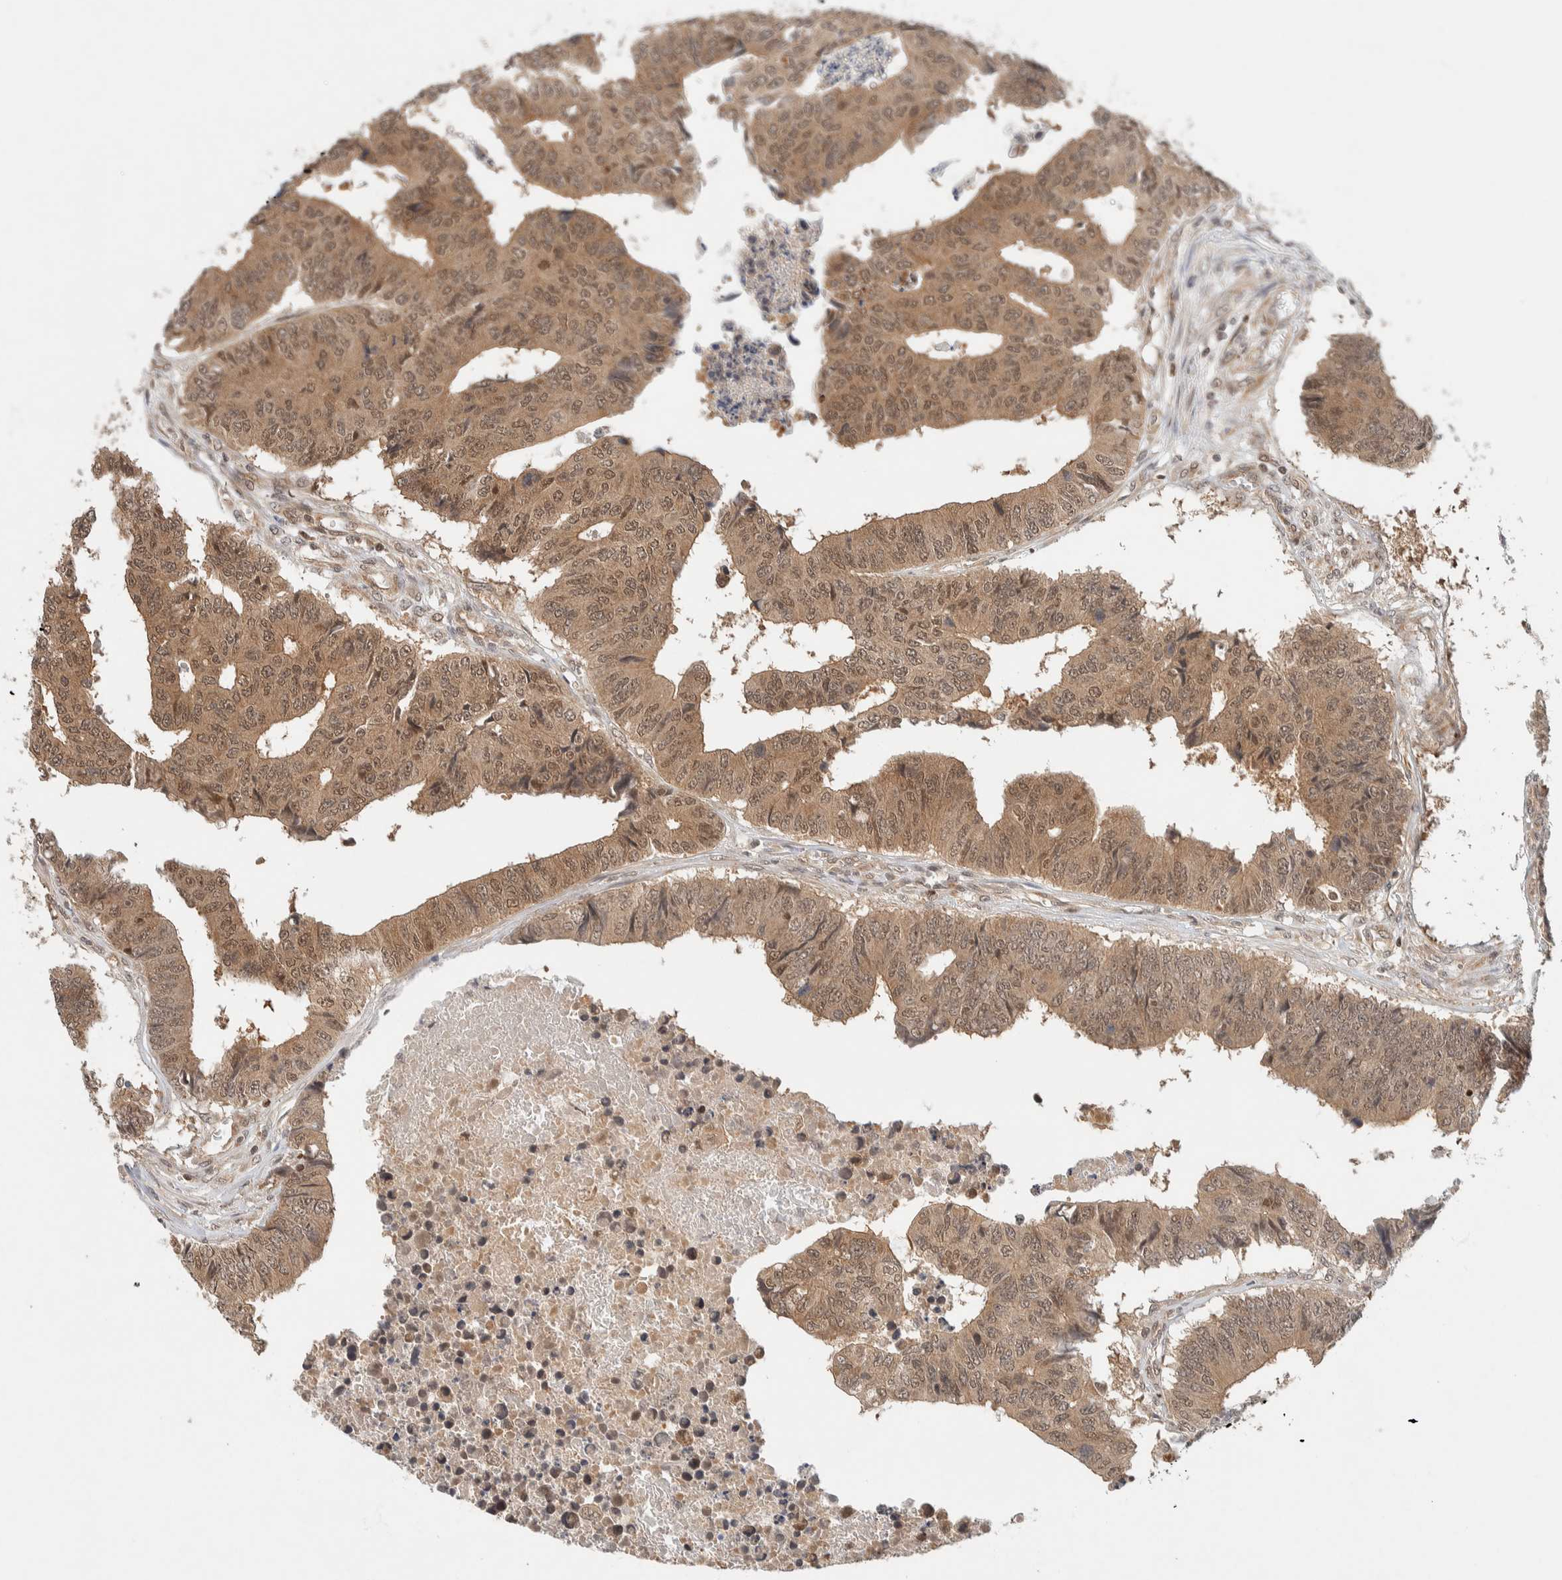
{"staining": {"intensity": "moderate", "quantity": ">75%", "location": "cytoplasmic/membranous,nuclear"}, "tissue": "colorectal cancer", "cell_type": "Tumor cells", "image_type": "cancer", "snomed": [{"axis": "morphology", "description": "Adenocarcinoma, NOS"}, {"axis": "topography", "description": "Rectum"}], "caption": "Immunohistochemistry (DAB (3,3'-diaminobenzidine)) staining of human colorectal cancer (adenocarcinoma) demonstrates moderate cytoplasmic/membranous and nuclear protein staining in about >75% of tumor cells.", "gene": "C8orf76", "patient": {"sex": "male", "age": 84}}